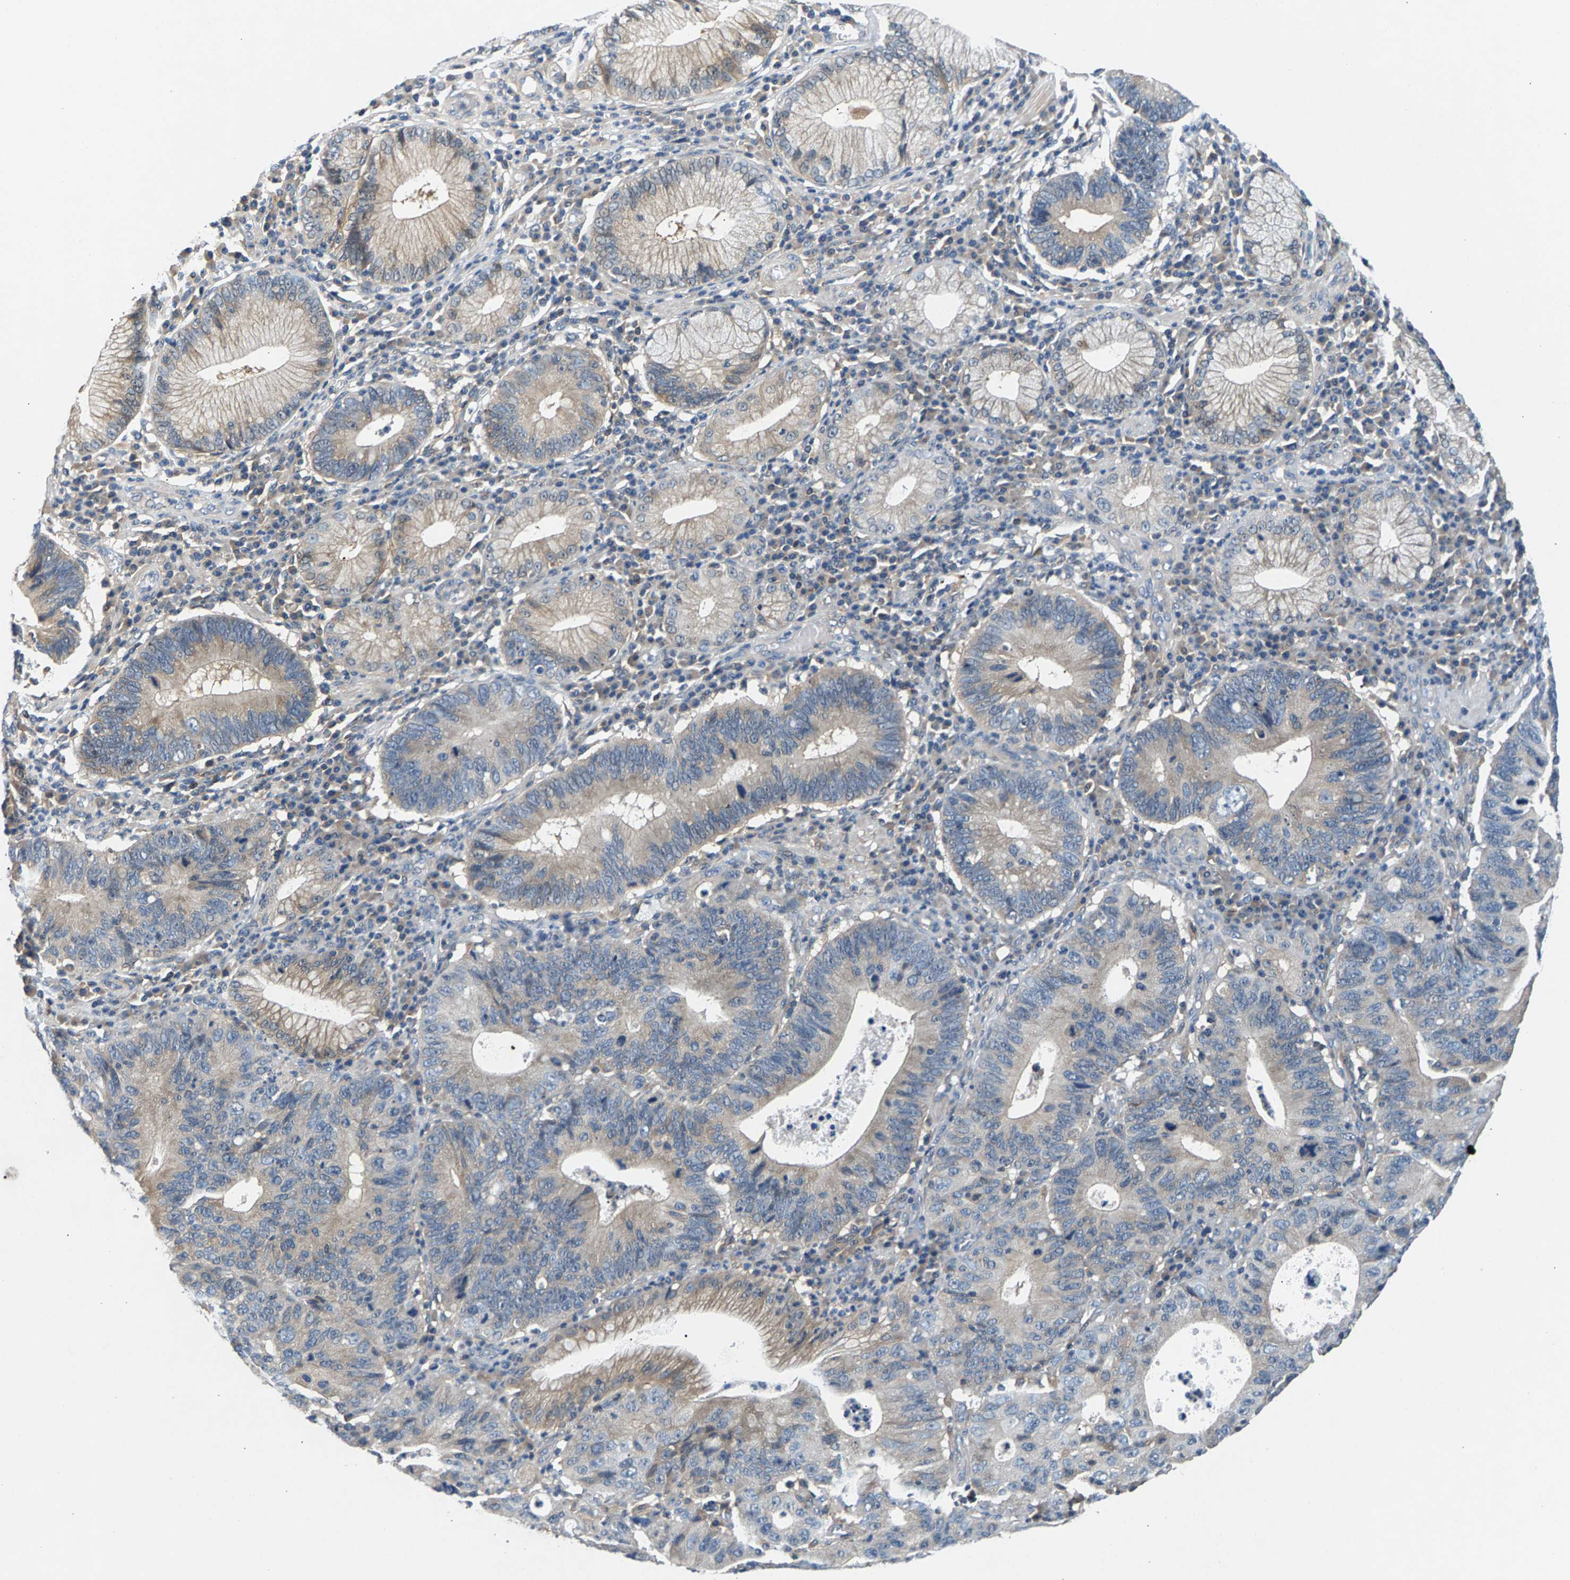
{"staining": {"intensity": "weak", "quantity": "<25%", "location": "cytoplasmic/membranous"}, "tissue": "stomach cancer", "cell_type": "Tumor cells", "image_type": "cancer", "snomed": [{"axis": "morphology", "description": "Adenocarcinoma, NOS"}, {"axis": "topography", "description": "Stomach"}], "caption": "Human stomach adenocarcinoma stained for a protein using immunohistochemistry shows no positivity in tumor cells.", "gene": "NT5C", "patient": {"sex": "male", "age": 59}}